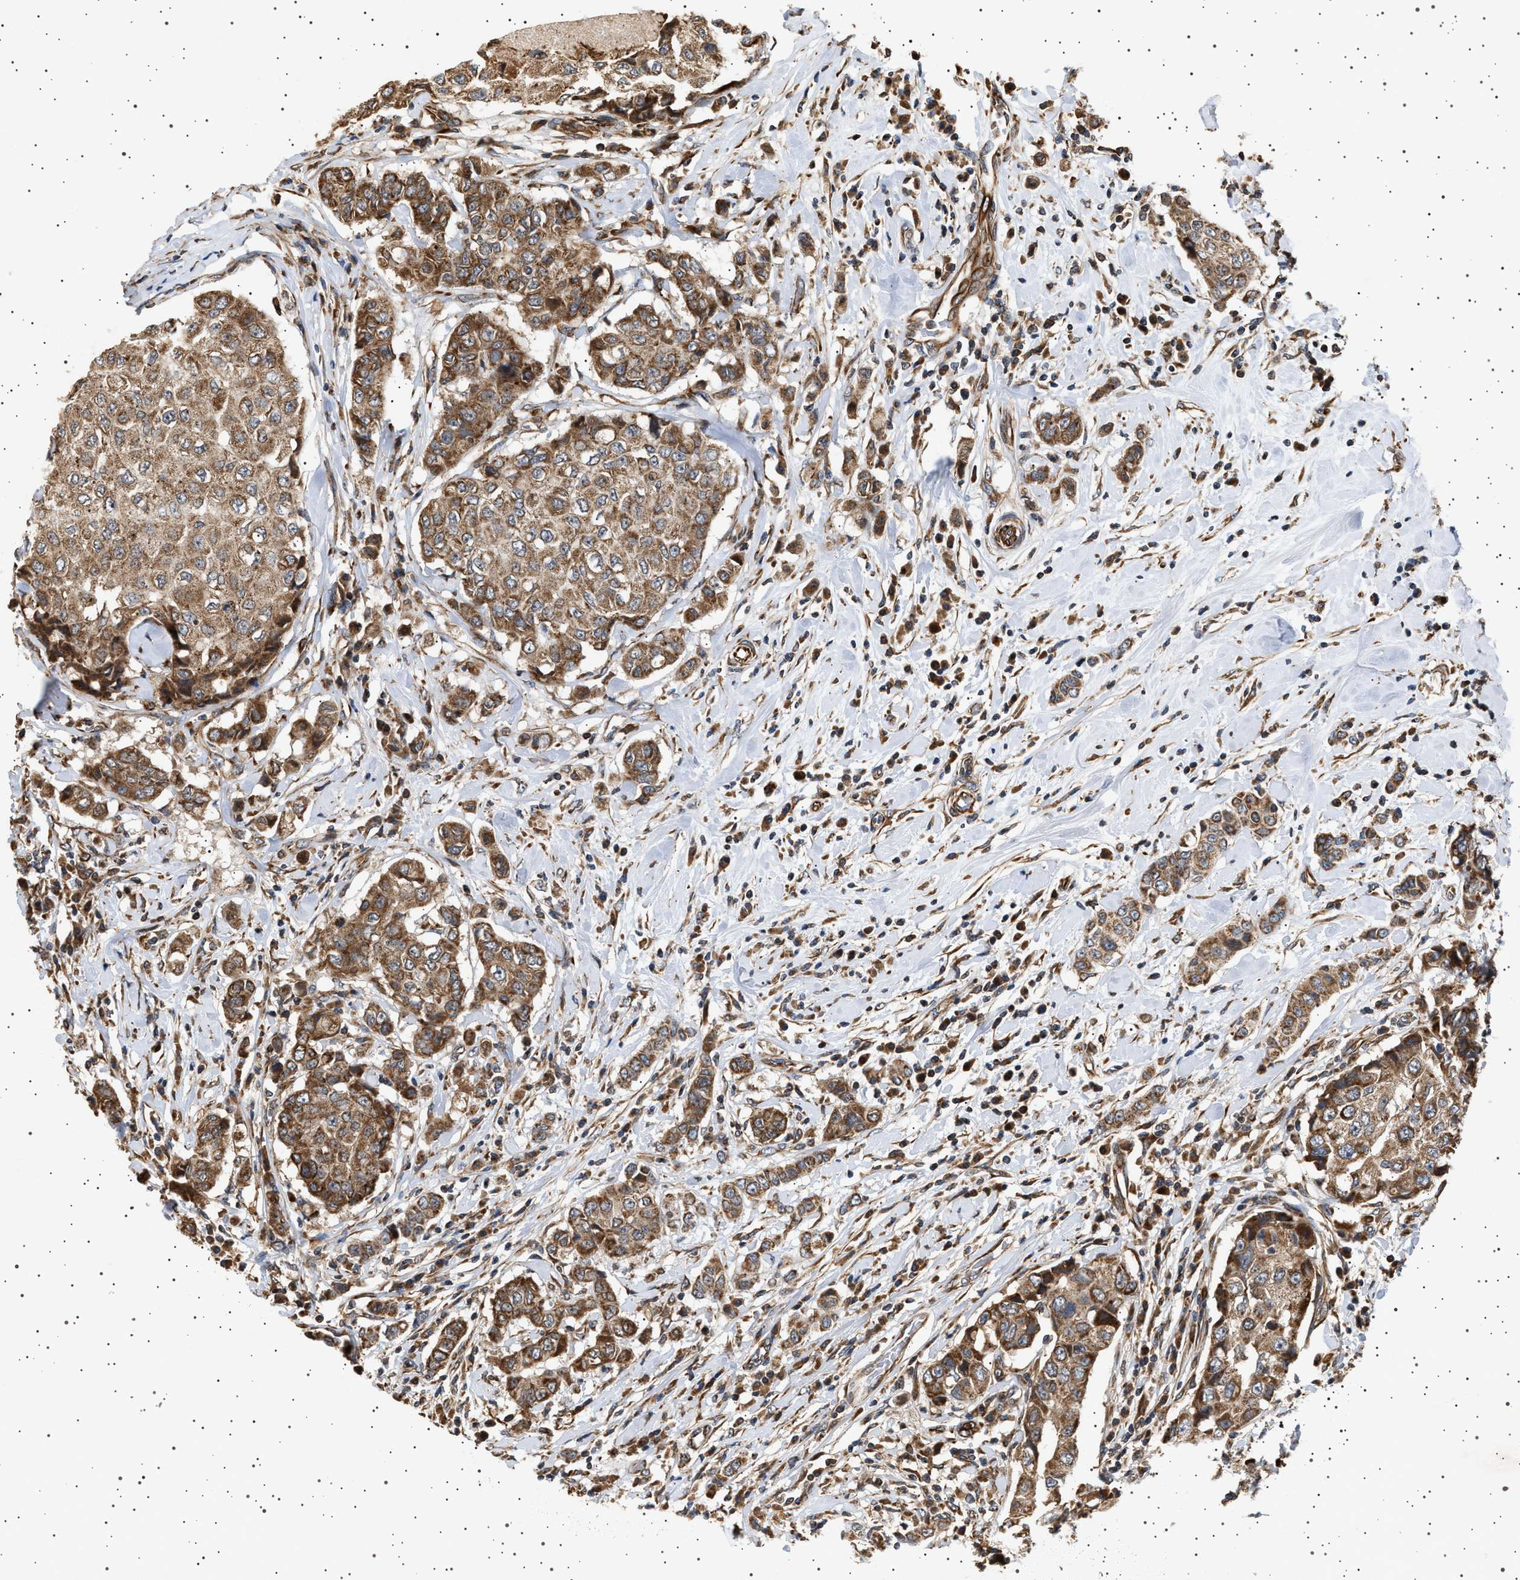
{"staining": {"intensity": "moderate", "quantity": ">75%", "location": "cytoplasmic/membranous"}, "tissue": "breast cancer", "cell_type": "Tumor cells", "image_type": "cancer", "snomed": [{"axis": "morphology", "description": "Duct carcinoma"}, {"axis": "topography", "description": "Breast"}], "caption": "Human breast infiltrating ductal carcinoma stained with a protein marker exhibits moderate staining in tumor cells.", "gene": "TRUB2", "patient": {"sex": "female", "age": 27}}